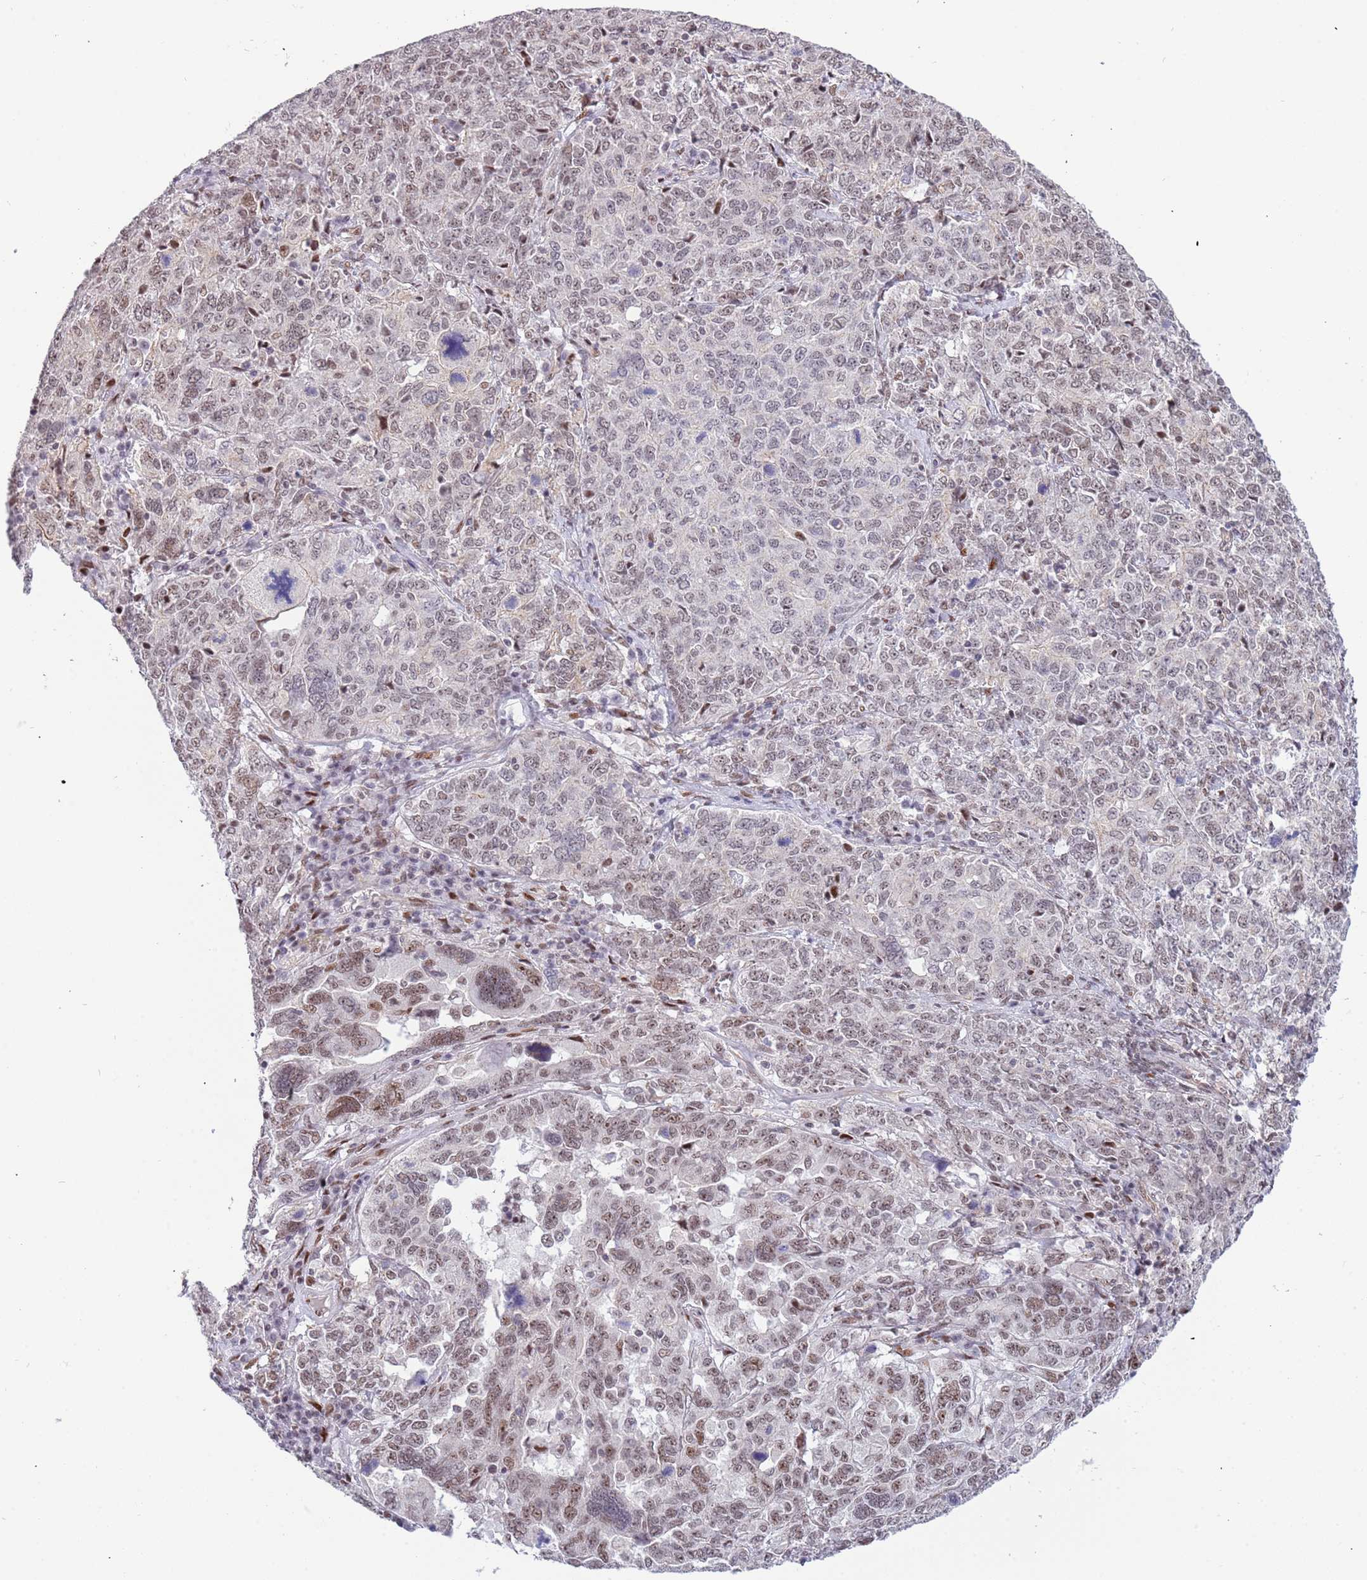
{"staining": {"intensity": "moderate", "quantity": "25%-75%", "location": "nuclear"}, "tissue": "ovarian cancer", "cell_type": "Tumor cells", "image_type": "cancer", "snomed": [{"axis": "morphology", "description": "Carcinoma, endometroid"}, {"axis": "topography", "description": "Ovary"}], "caption": "Immunohistochemical staining of human ovarian cancer demonstrates medium levels of moderate nuclear protein staining in approximately 25%-75% of tumor cells. (Brightfield microscopy of DAB IHC at high magnification).", "gene": "LRMDA", "patient": {"sex": "female", "age": 62}}